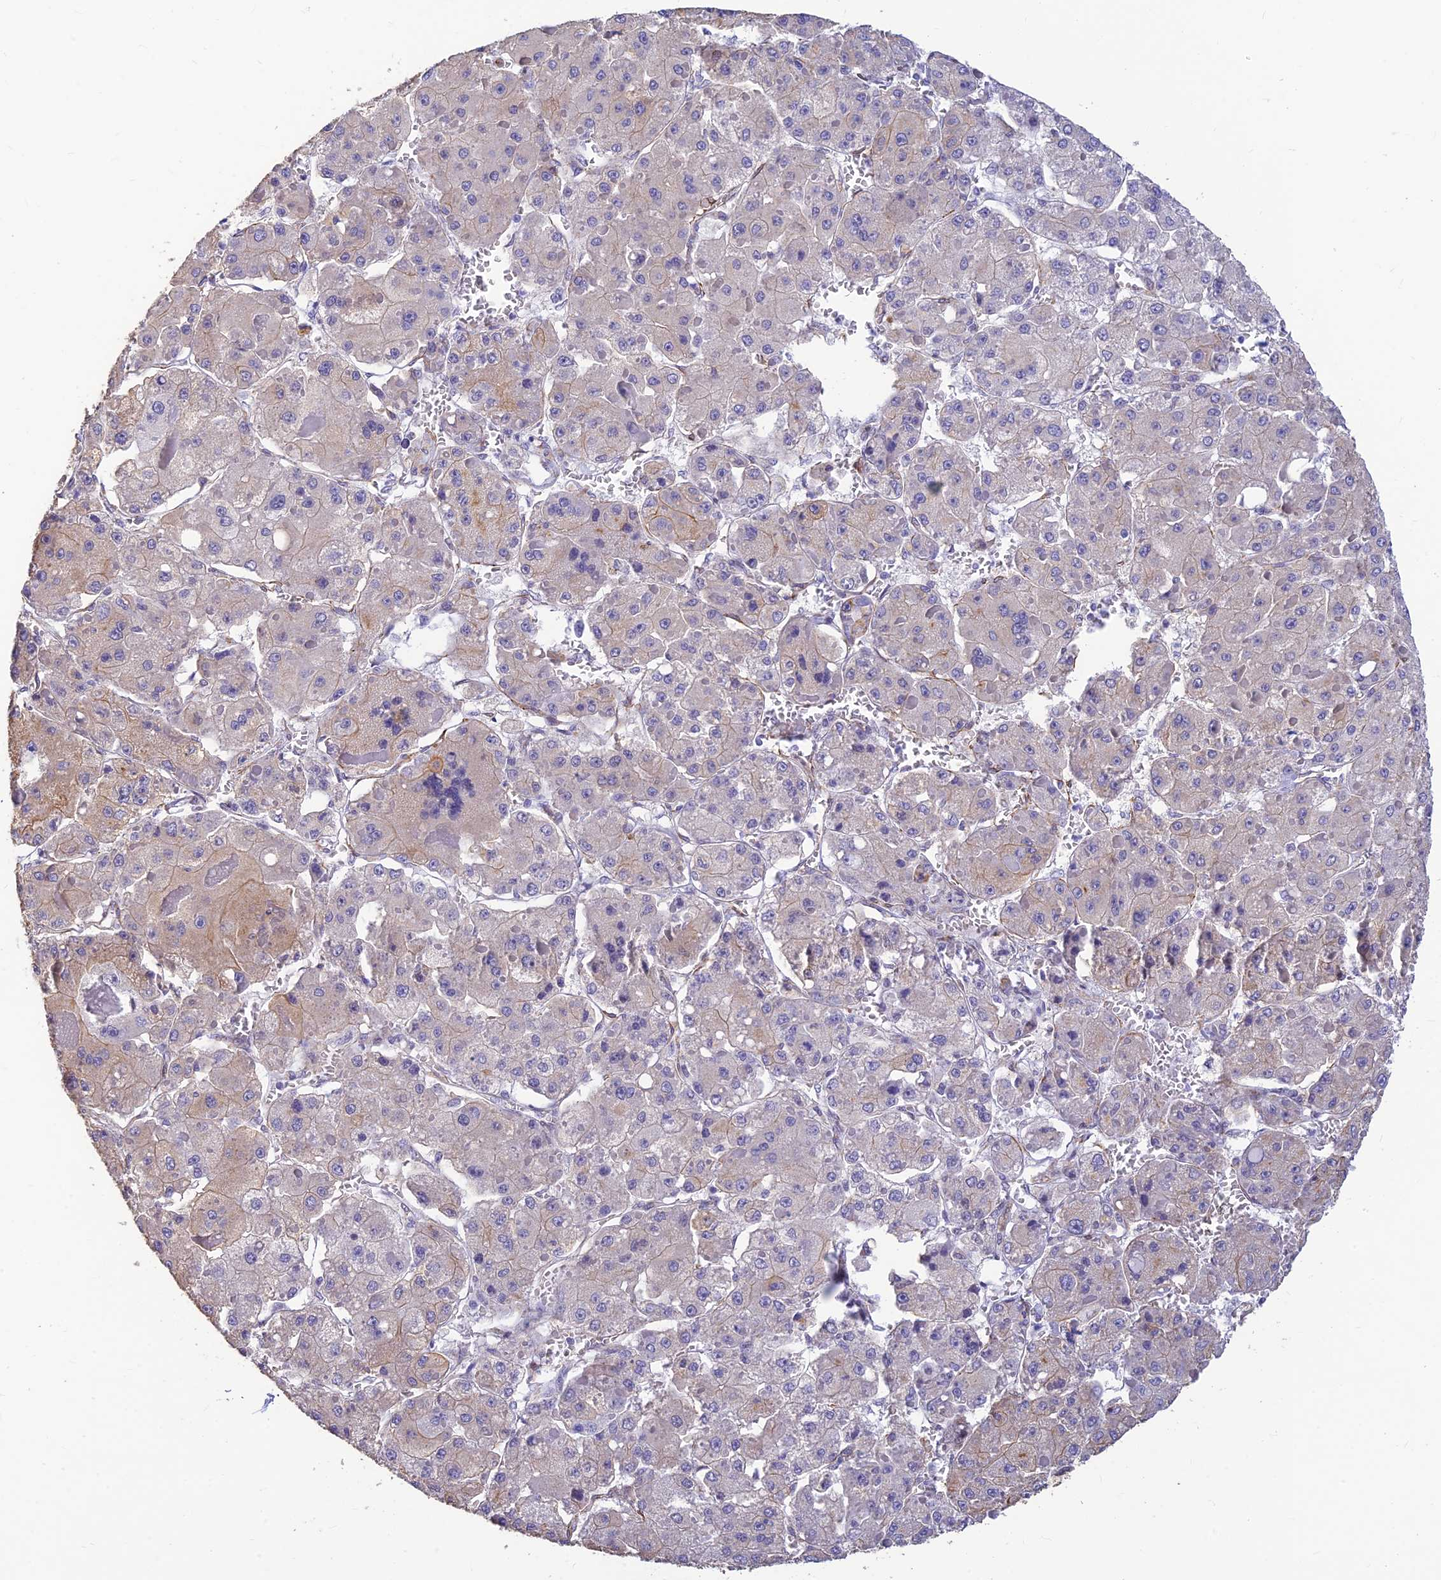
{"staining": {"intensity": "negative", "quantity": "none", "location": "none"}, "tissue": "liver cancer", "cell_type": "Tumor cells", "image_type": "cancer", "snomed": [{"axis": "morphology", "description": "Carcinoma, Hepatocellular, NOS"}, {"axis": "topography", "description": "Liver"}], "caption": "Tumor cells are negative for brown protein staining in hepatocellular carcinoma (liver).", "gene": "ALDH1L2", "patient": {"sex": "female", "age": 73}}